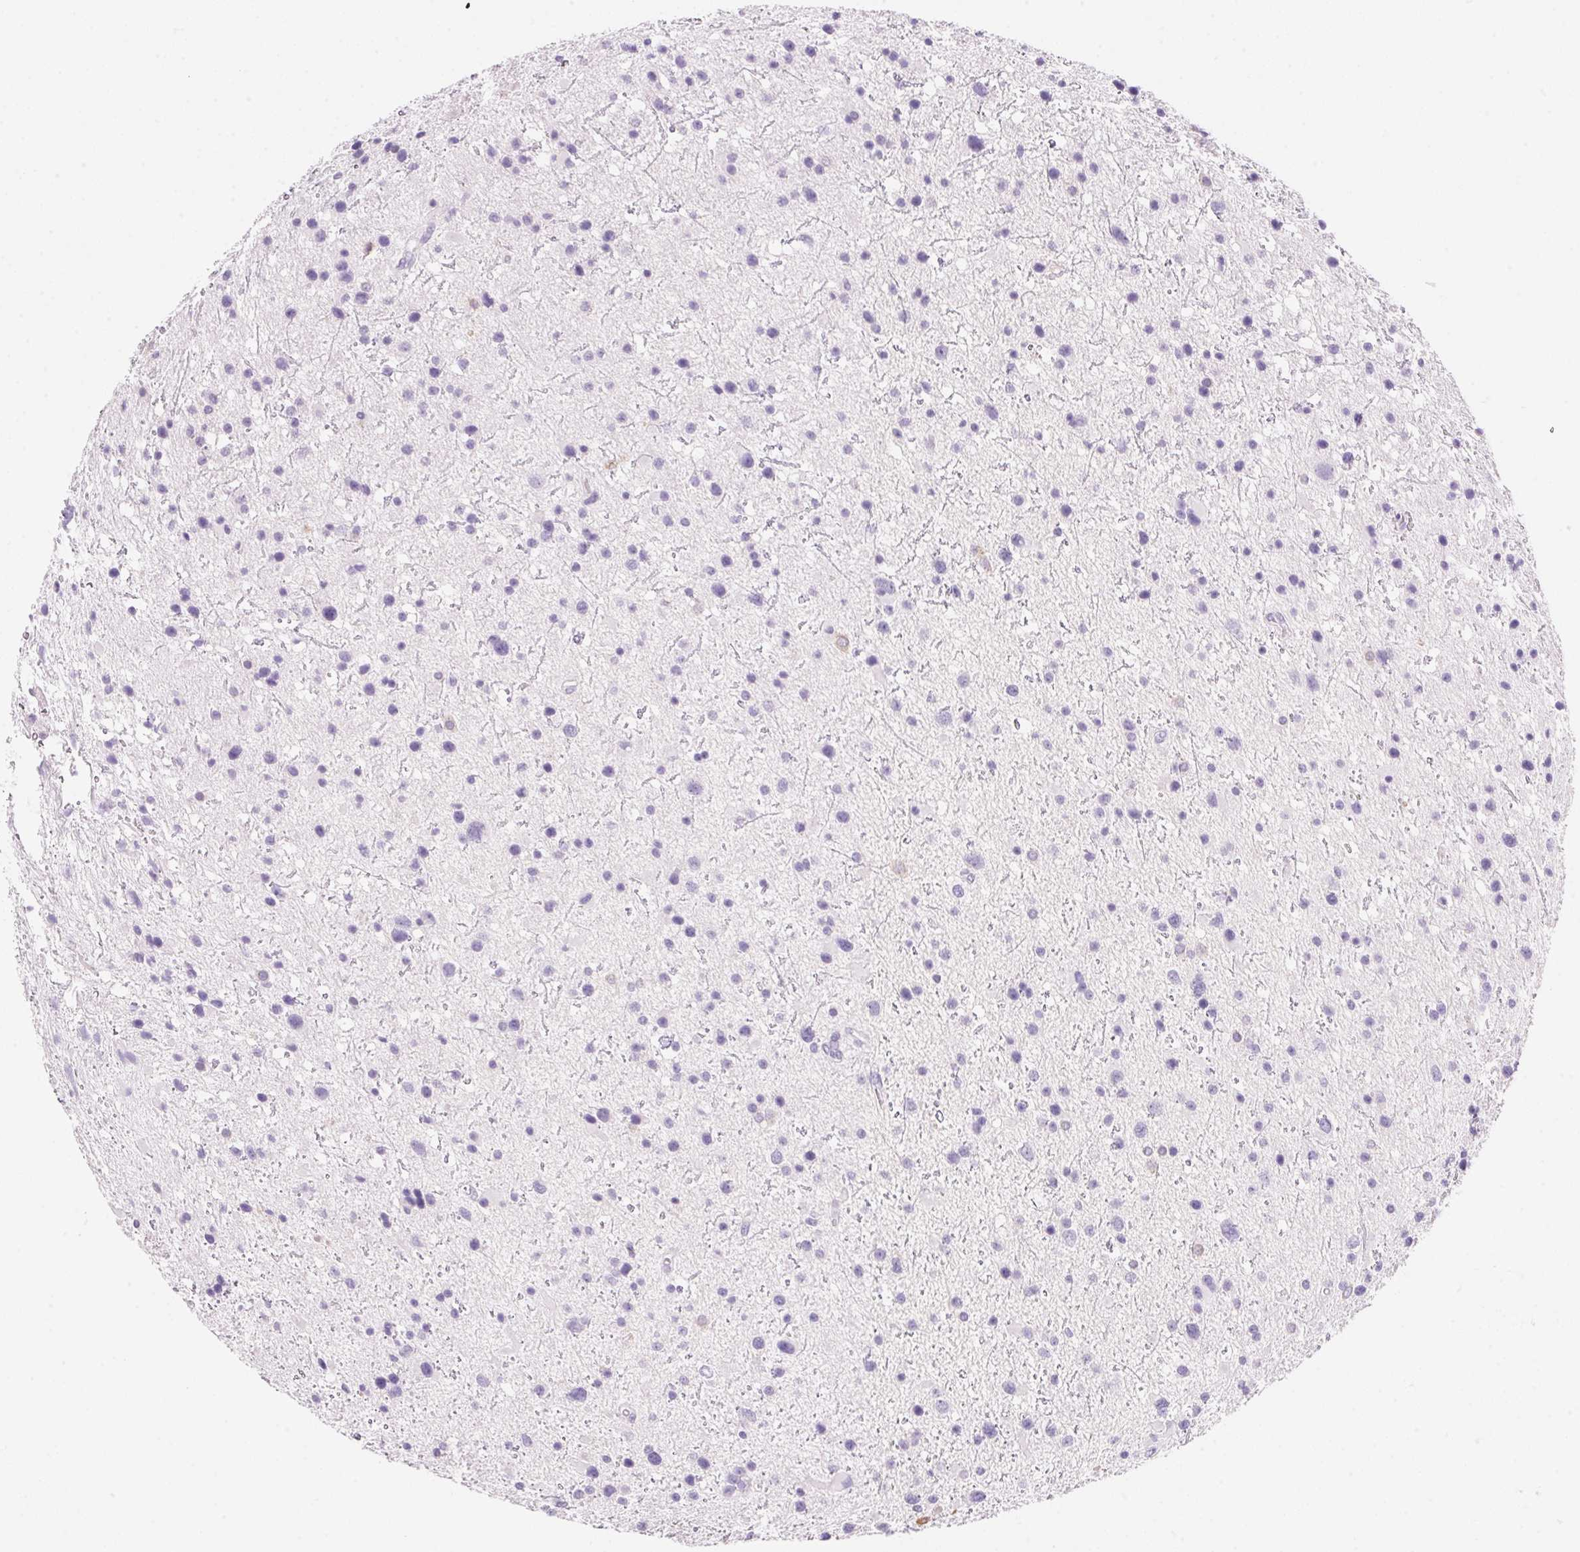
{"staining": {"intensity": "negative", "quantity": "none", "location": "none"}, "tissue": "glioma", "cell_type": "Tumor cells", "image_type": "cancer", "snomed": [{"axis": "morphology", "description": "Glioma, malignant, Low grade"}, {"axis": "topography", "description": "Brain"}], "caption": "This is an immunohistochemistry (IHC) micrograph of human malignant glioma (low-grade). There is no positivity in tumor cells.", "gene": "DHCR24", "patient": {"sex": "female", "age": 32}}